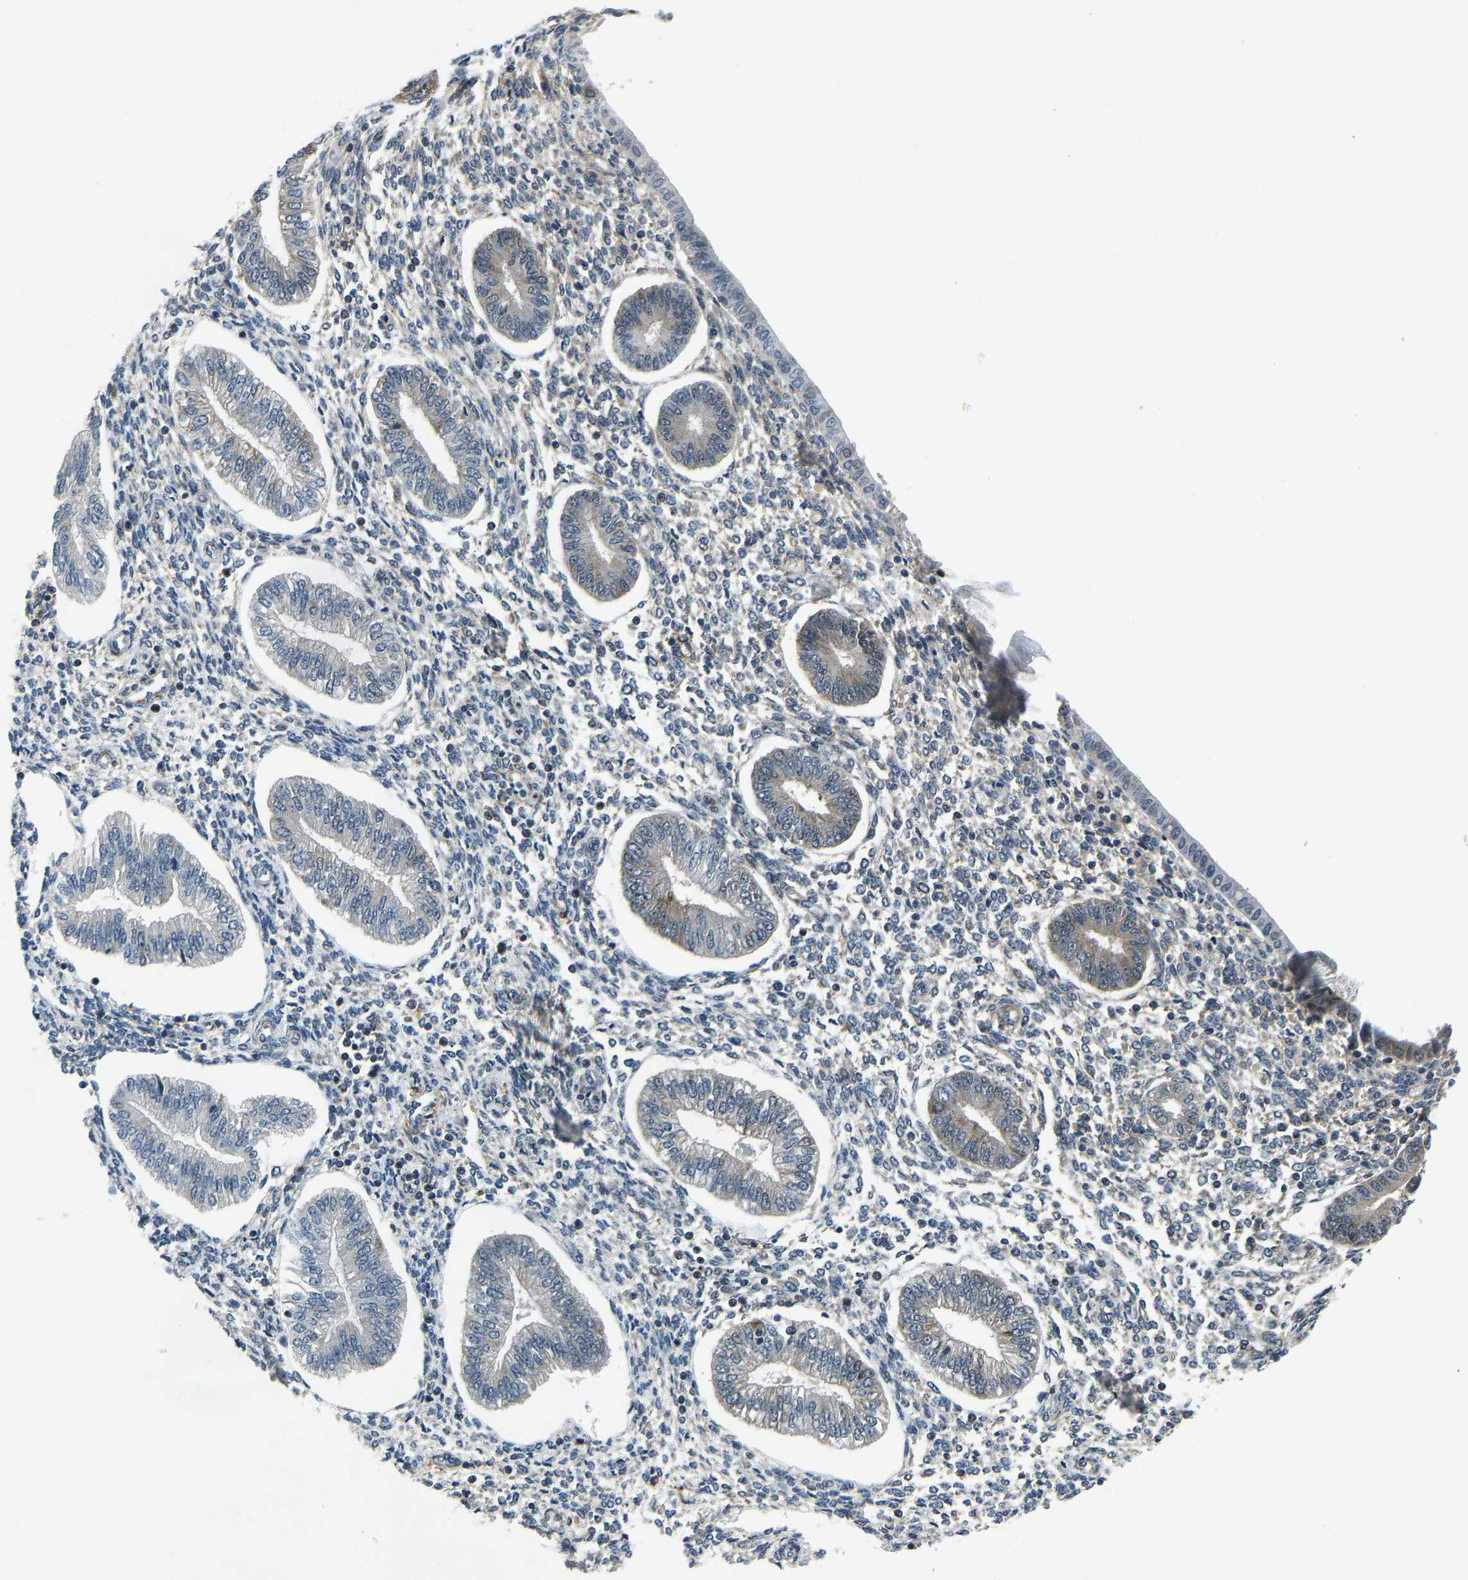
{"staining": {"intensity": "negative", "quantity": "none", "location": "none"}, "tissue": "endometrium", "cell_type": "Cells in endometrial stroma", "image_type": "normal", "snomed": [{"axis": "morphology", "description": "Normal tissue, NOS"}, {"axis": "topography", "description": "Endometrium"}], "caption": "Protein analysis of benign endometrium displays no significant staining in cells in endometrial stroma.", "gene": "RLIM", "patient": {"sex": "female", "age": 50}}